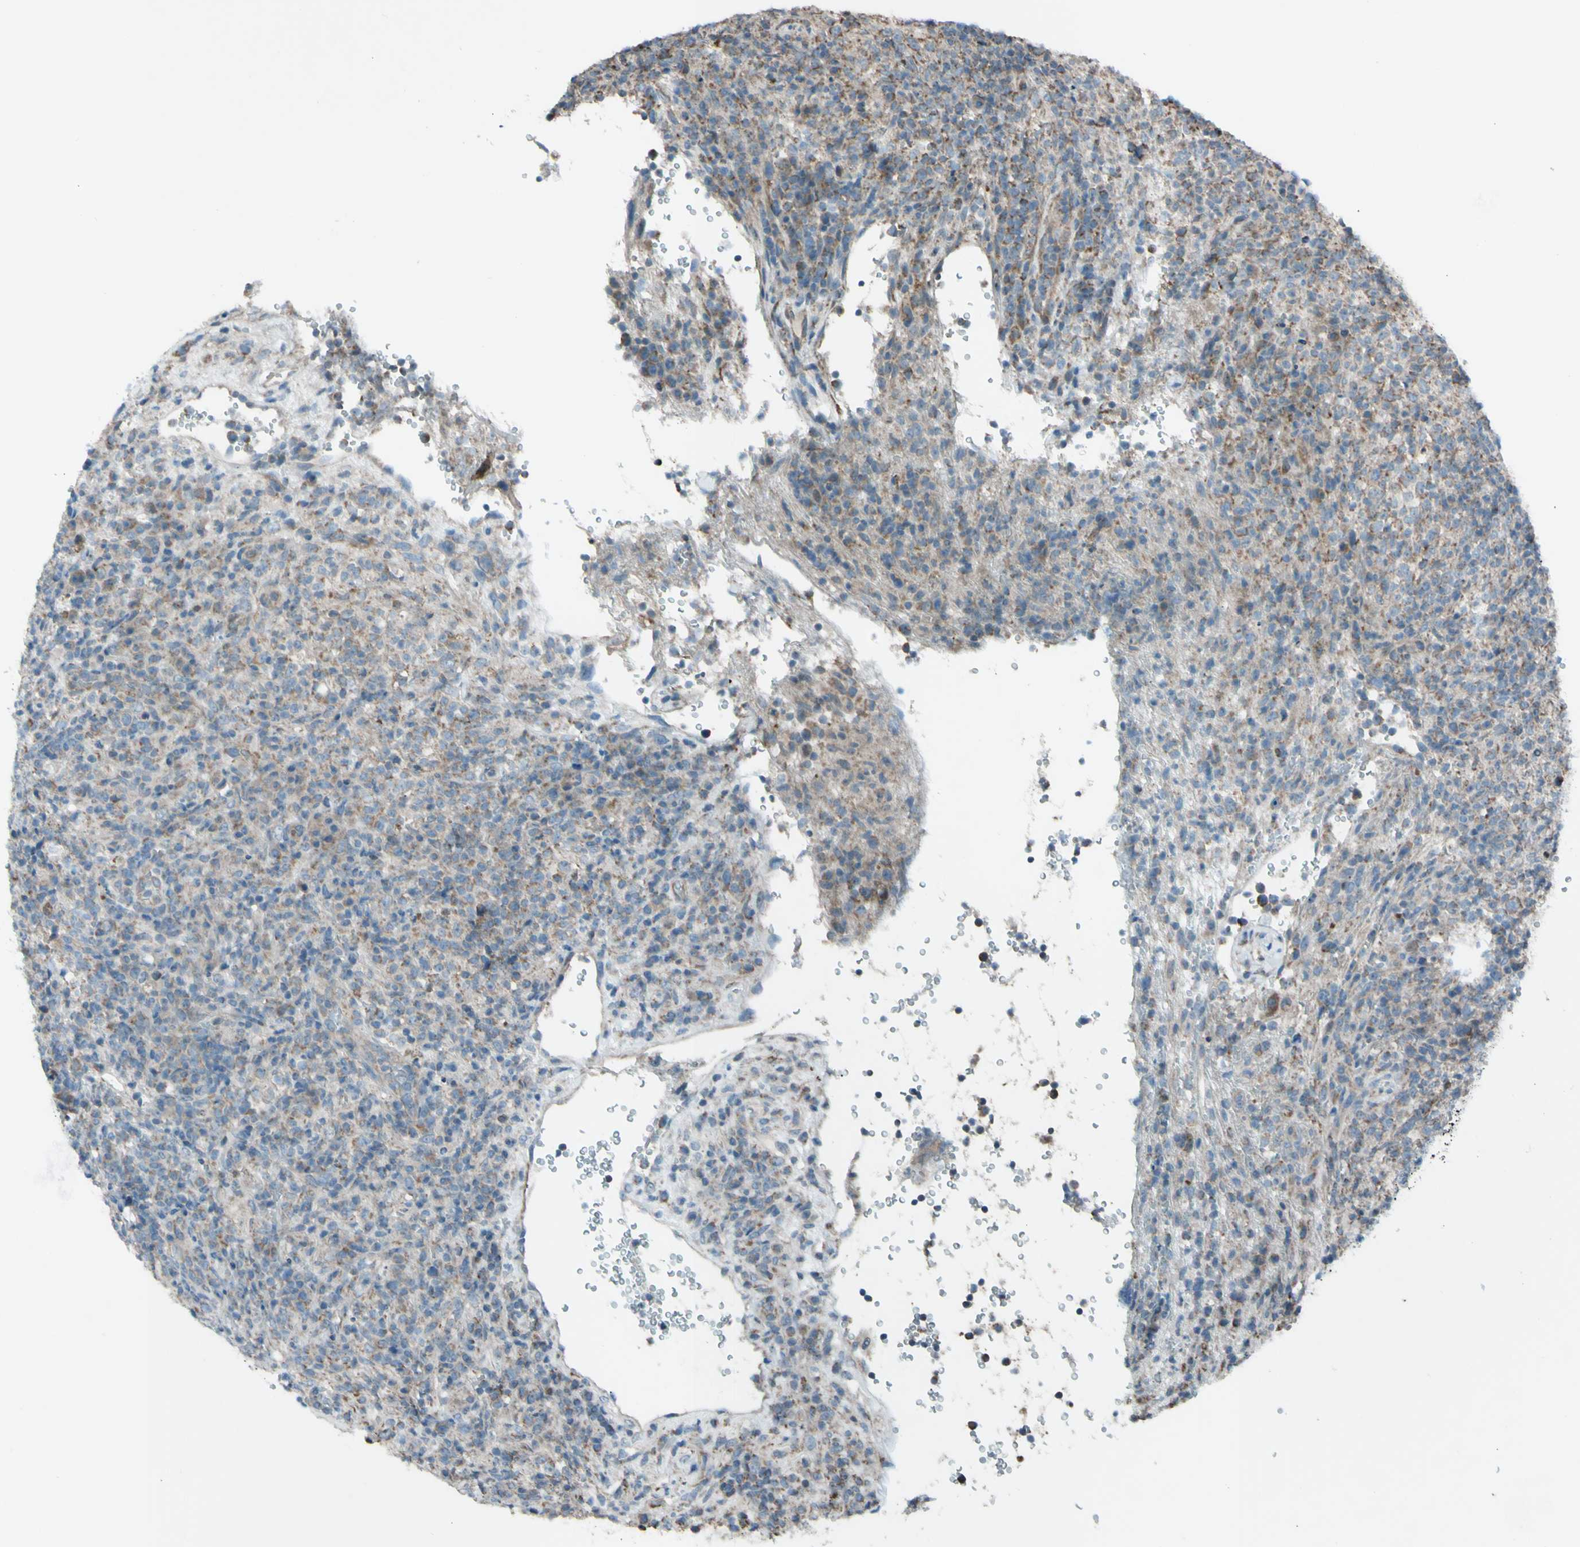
{"staining": {"intensity": "moderate", "quantity": "25%-75%", "location": "cytoplasmic/membranous"}, "tissue": "lymphoma", "cell_type": "Tumor cells", "image_type": "cancer", "snomed": [{"axis": "morphology", "description": "Malignant lymphoma, non-Hodgkin's type, High grade"}, {"axis": "topography", "description": "Lymph node"}], "caption": "Protein expression analysis of human lymphoma reveals moderate cytoplasmic/membranous staining in approximately 25%-75% of tumor cells. (Stains: DAB (3,3'-diaminobenzidine) in brown, nuclei in blue, Microscopy: brightfield microscopy at high magnification).", "gene": "ACOT8", "patient": {"sex": "female", "age": 76}}